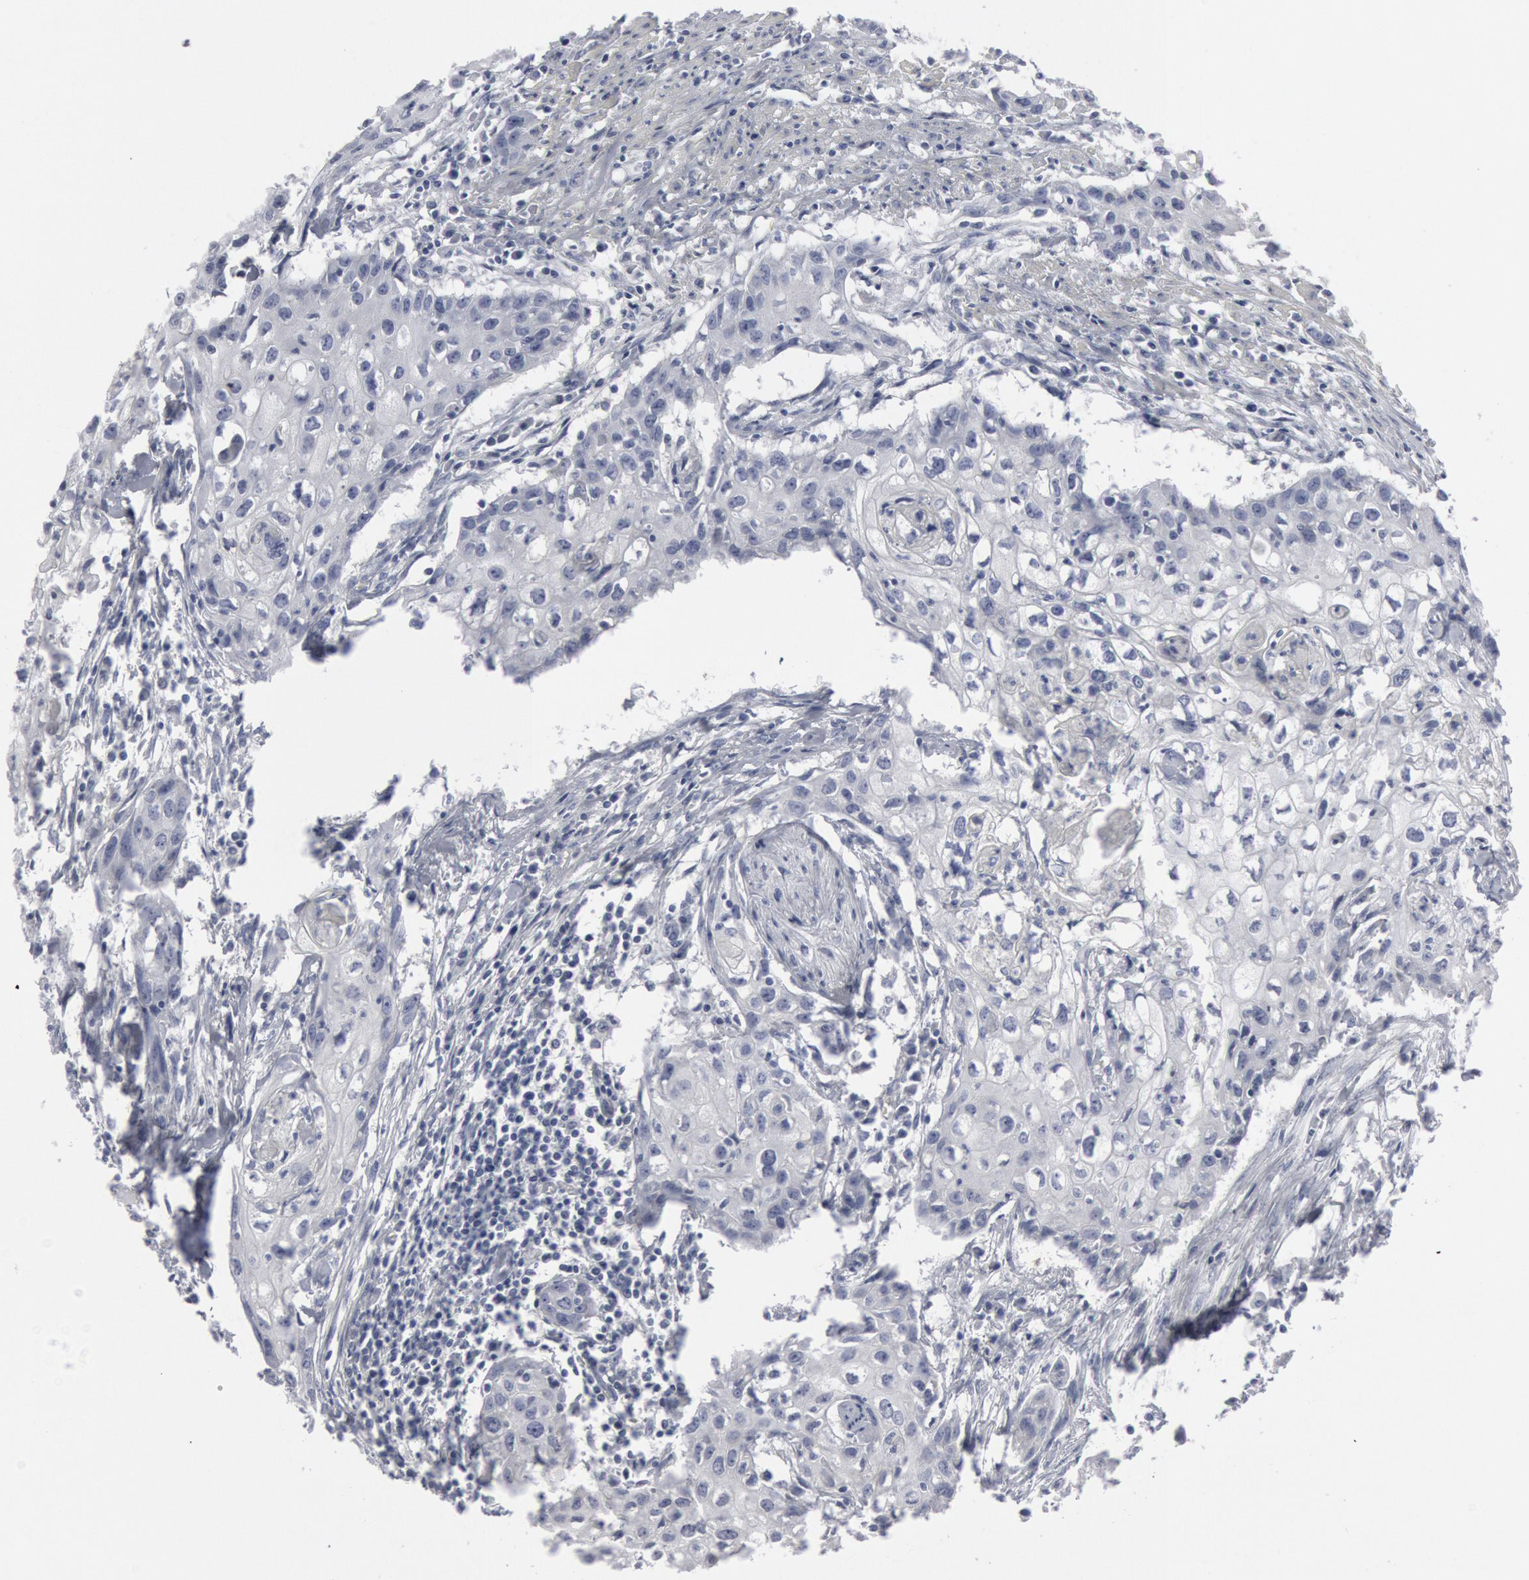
{"staining": {"intensity": "negative", "quantity": "none", "location": "none"}, "tissue": "urothelial cancer", "cell_type": "Tumor cells", "image_type": "cancer", "snomed": [{"axis": "morphology", "description": "Urothelial carcinoma, High grade"}, {"axis": "topography", "description": "Urinary bladder"}], "caption": "A high-resolution micrograph shows IHC staining of high-grade urothelial carcinoma, which displays no significant staining in tumor cells. Brightfield microscopy of immunohistochemistry stained with DAB (3,3'-diaminobenzidine) (brown) and hematoxylin (blue), captured at high magnification.", "gene": "DMC1", "patient": {"sex": "male", "age": 54}}